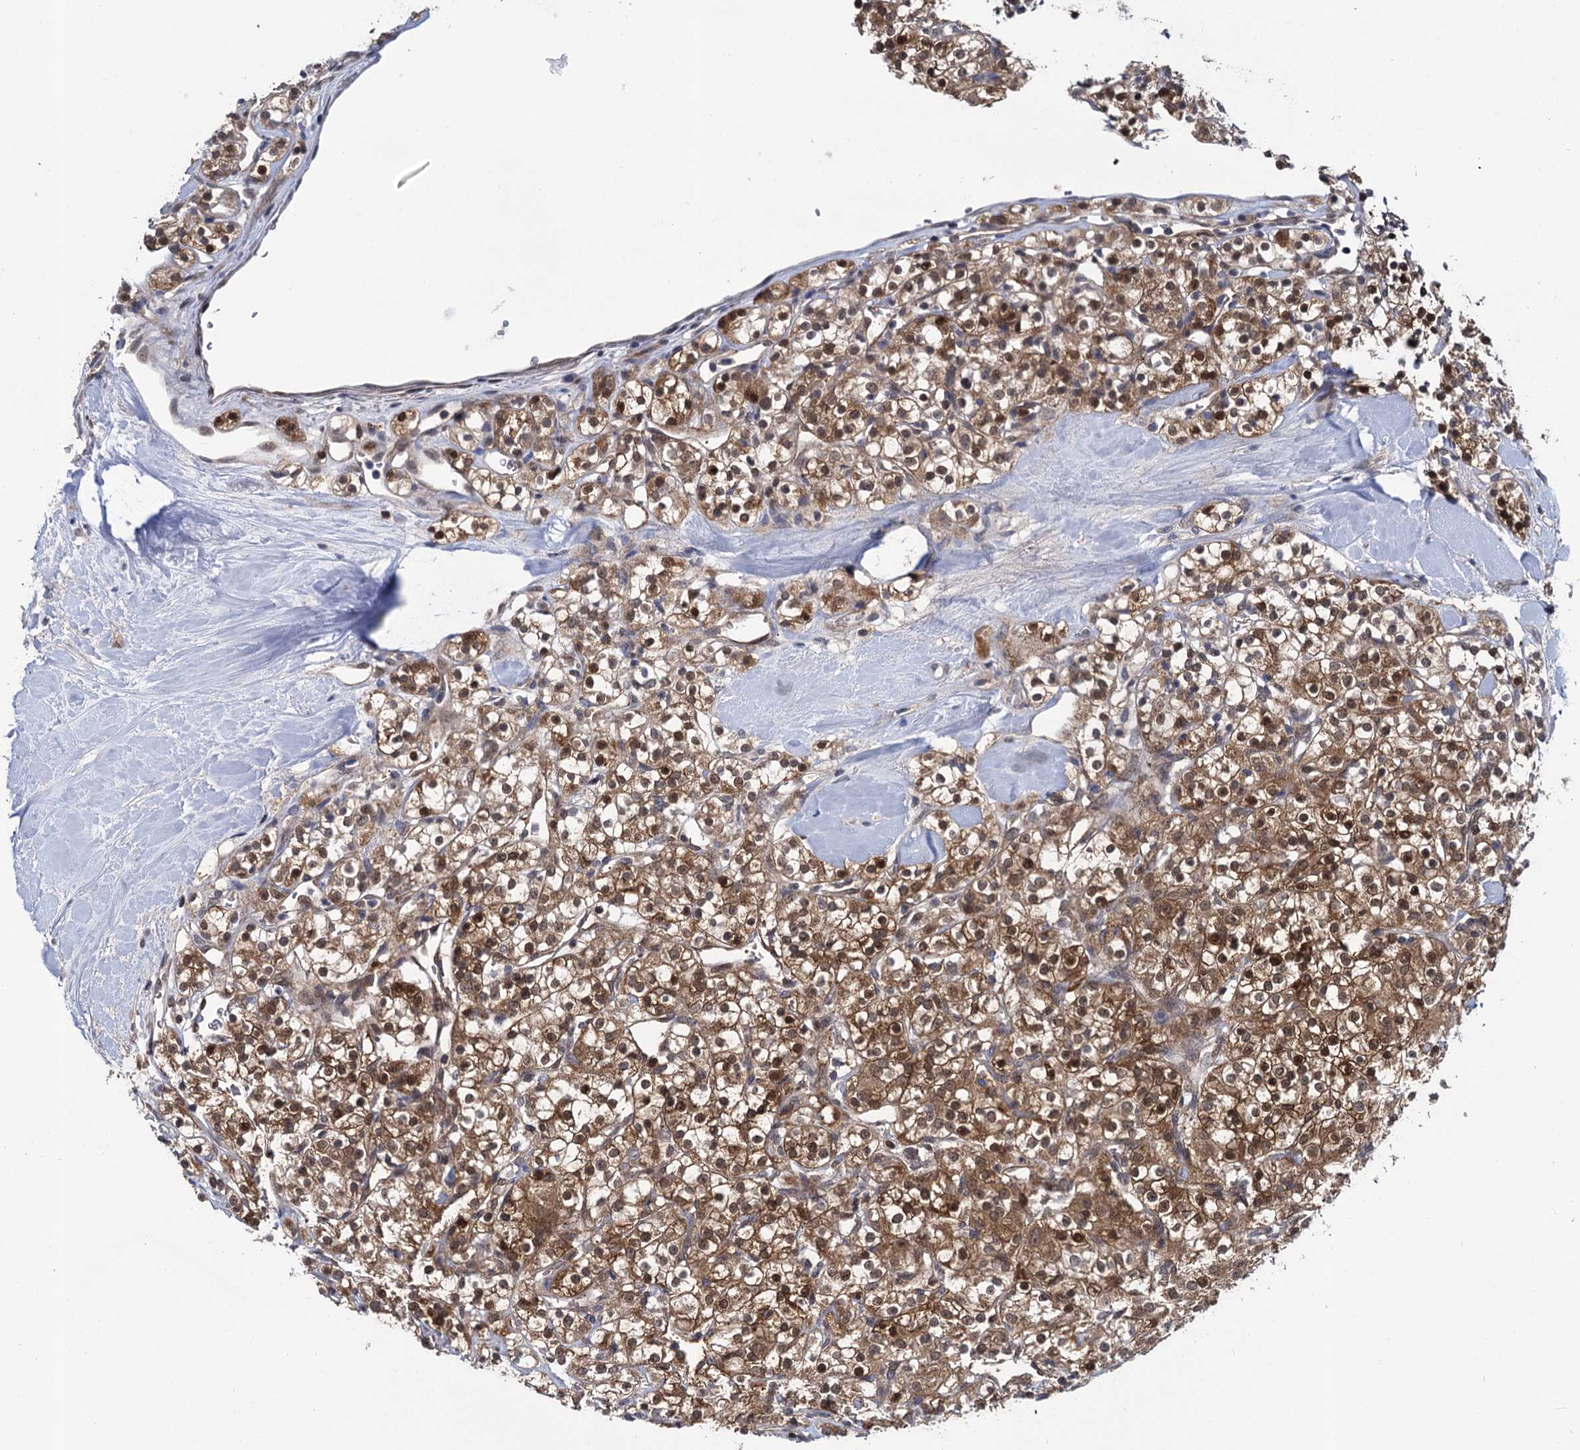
{"staining": {"intensity": "moderate", "quantity": ">75%", "location": "cytoplasmic/membranous,nuclear"}, "tissue": "renal cancer", "cell_type": "Tumor cells", "image_type": "cancer", "snomed": [{"axis": "morphology", "description": "Adenocarcinoma, NOS"}, {"axis": "topography", "description": "Kidney"}], "caption": "This micrograph displays immunohistochemistry staining of human renal cancer (adenocarcinoma), with medium moderate cytoplasmic/membranous and nuclear expression in approximately >75% of tumor cells.", "gene": "GLO1", "patient": {"sex": "male", "age": 77}}